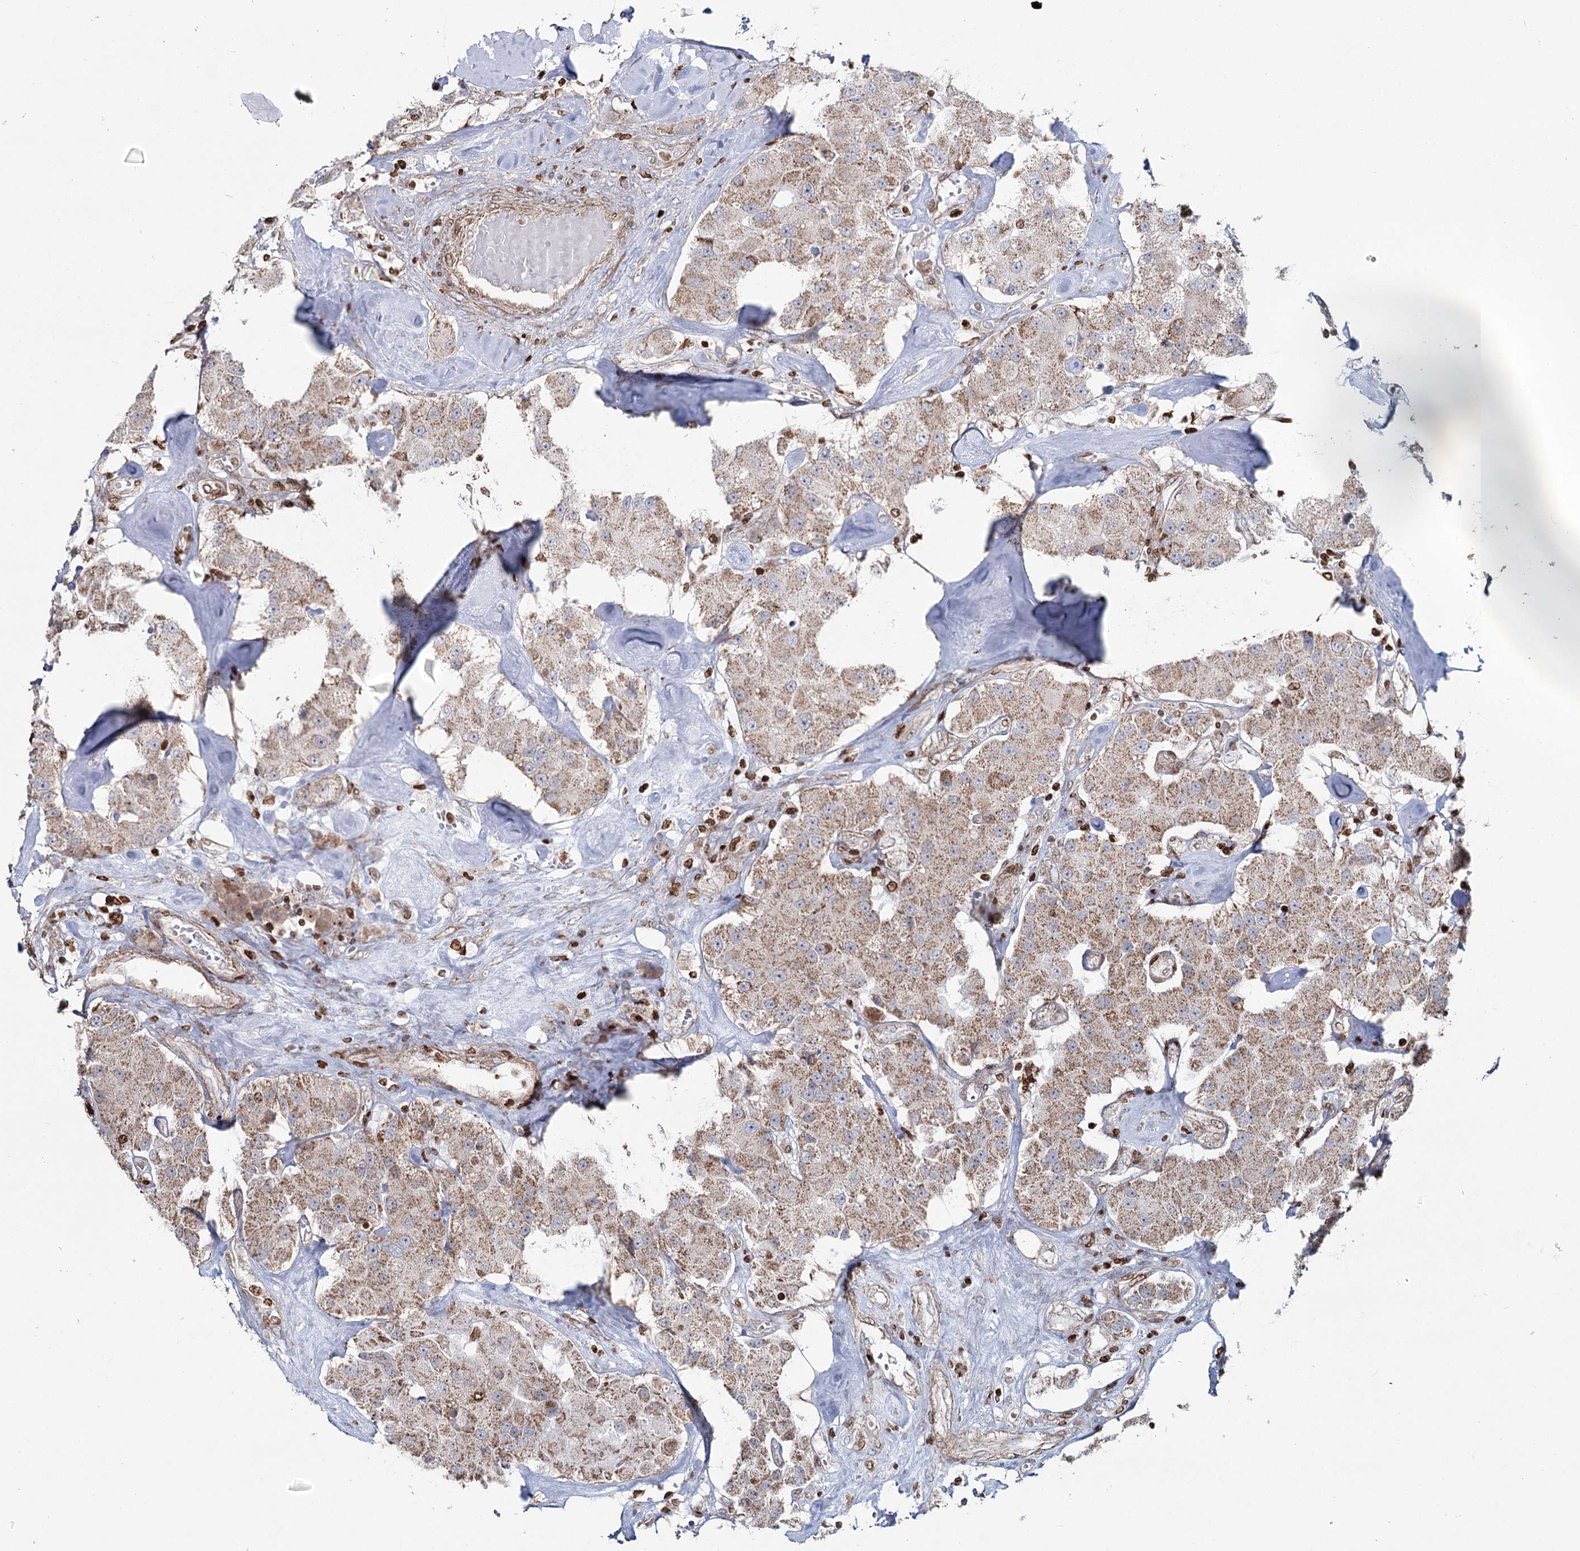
{"staining": {"intensity": "moderate", "quantity": ">75%", "location": "cytoplasmic/membranous"}, "tissue": "carcinoid", "cell_type": "Tumor cells", "image_type": "cancer", "snomed": [{"axis": "morphology", "description": "Carcinoid, malignant, NOS"}, {"axis": "topography", "description": "Pancreas"}], "caption": "A medium amount of moderate cytoplasmic/membranous expression is seen in about >75% of tumor cells in carcinoid tissue.", "gene": "PDHX", "patient": {"sex": "male", "age": 41}}